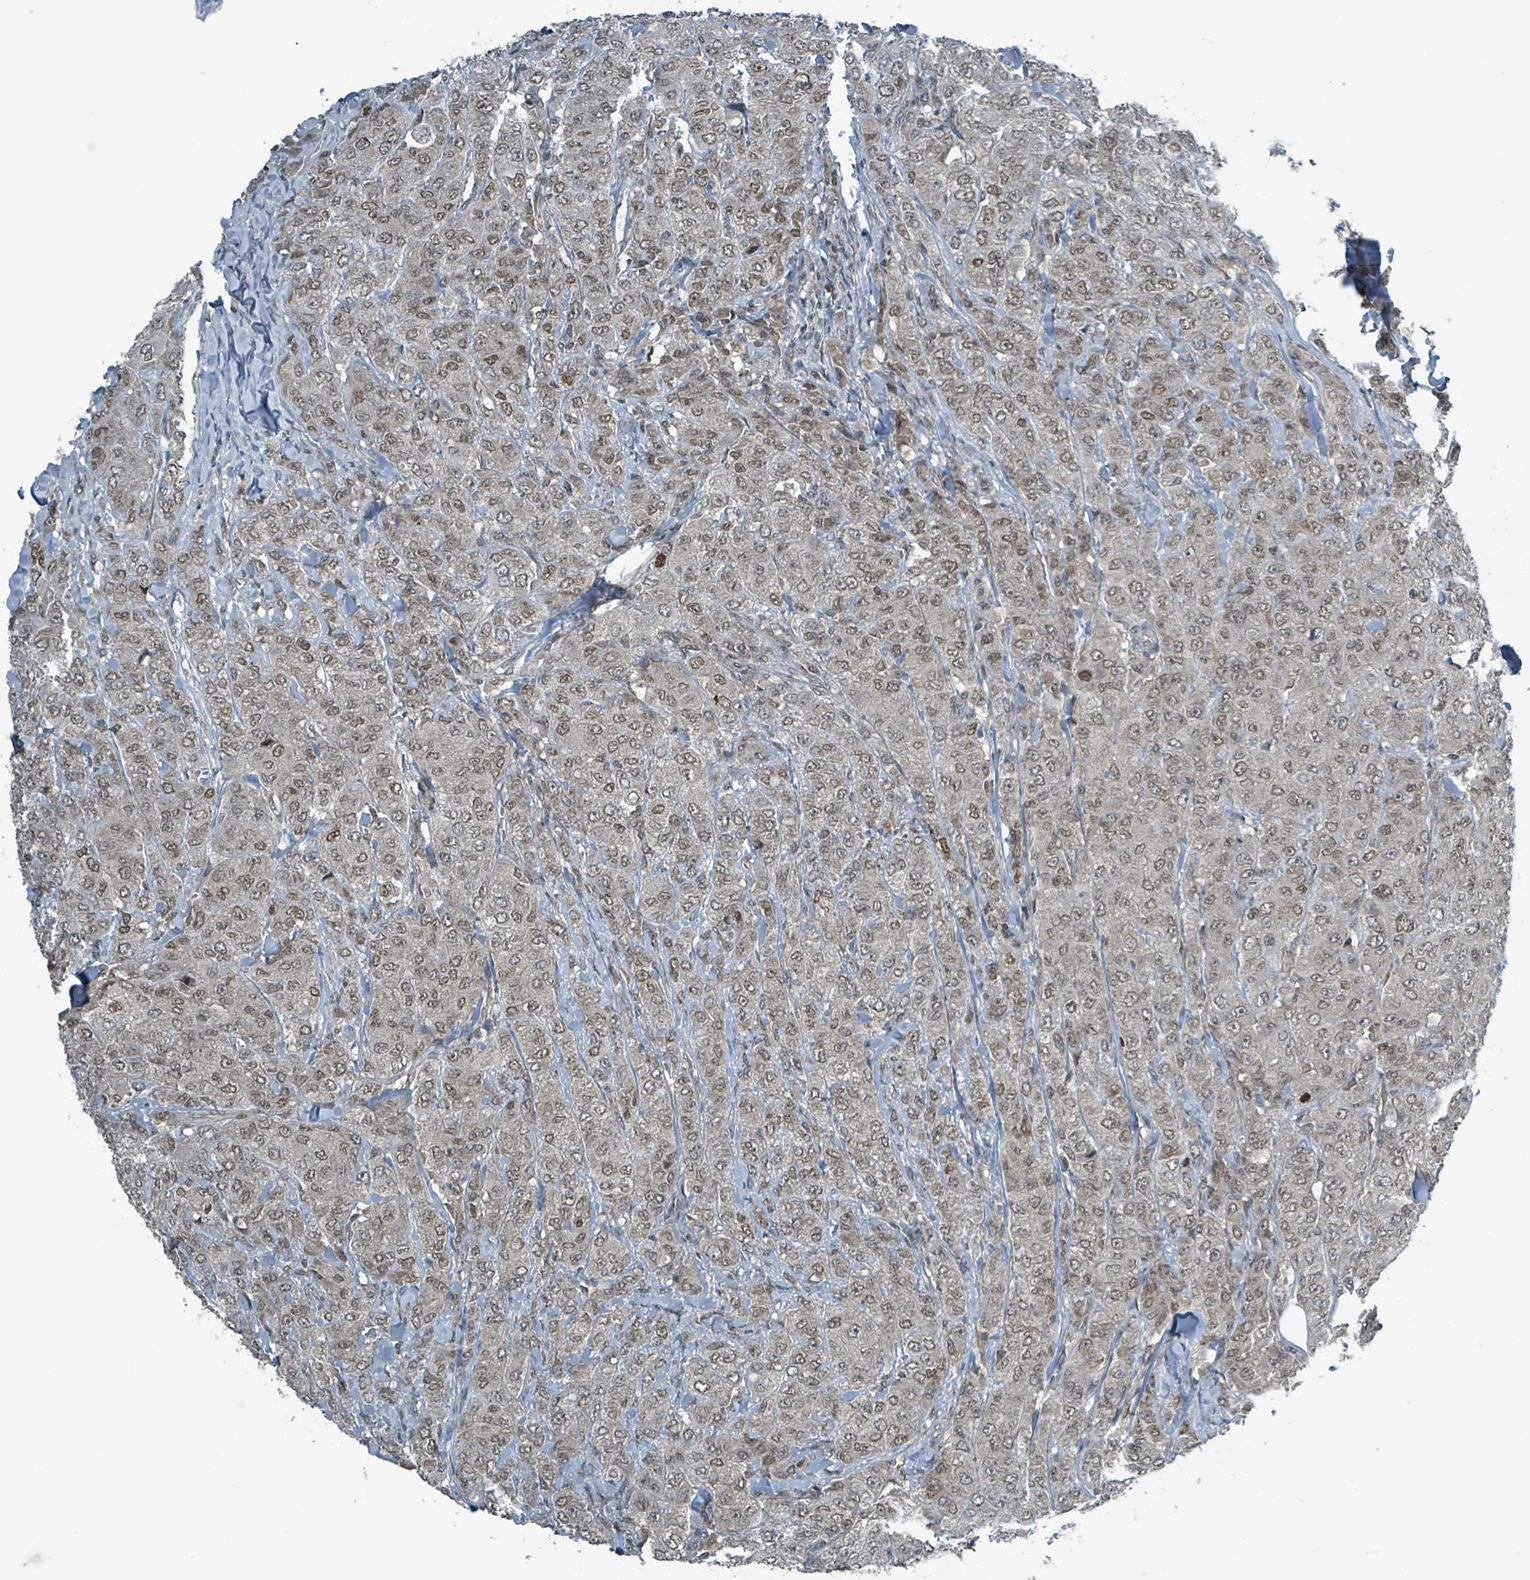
{"staining": {"intensity": "weak", "quantity": ">75%", "location": "nuclear"}, "tissue": "breast cancer", "cell_type": "Tumor cells", "image_type": "cancer", "snomed": [{"axis": "morphology", "description": "Duct carcinoma"}, {"axis": "topography", "description": "Breast"}], "caption": "Breast cancer stained with DAB (3,3'-diaminobenzidine) IHC shows low levels of weak nuclear positivity in about >75% of tumor cells.", "gene": "PHIP", "patient": {"sex": "female", "age": 43}}